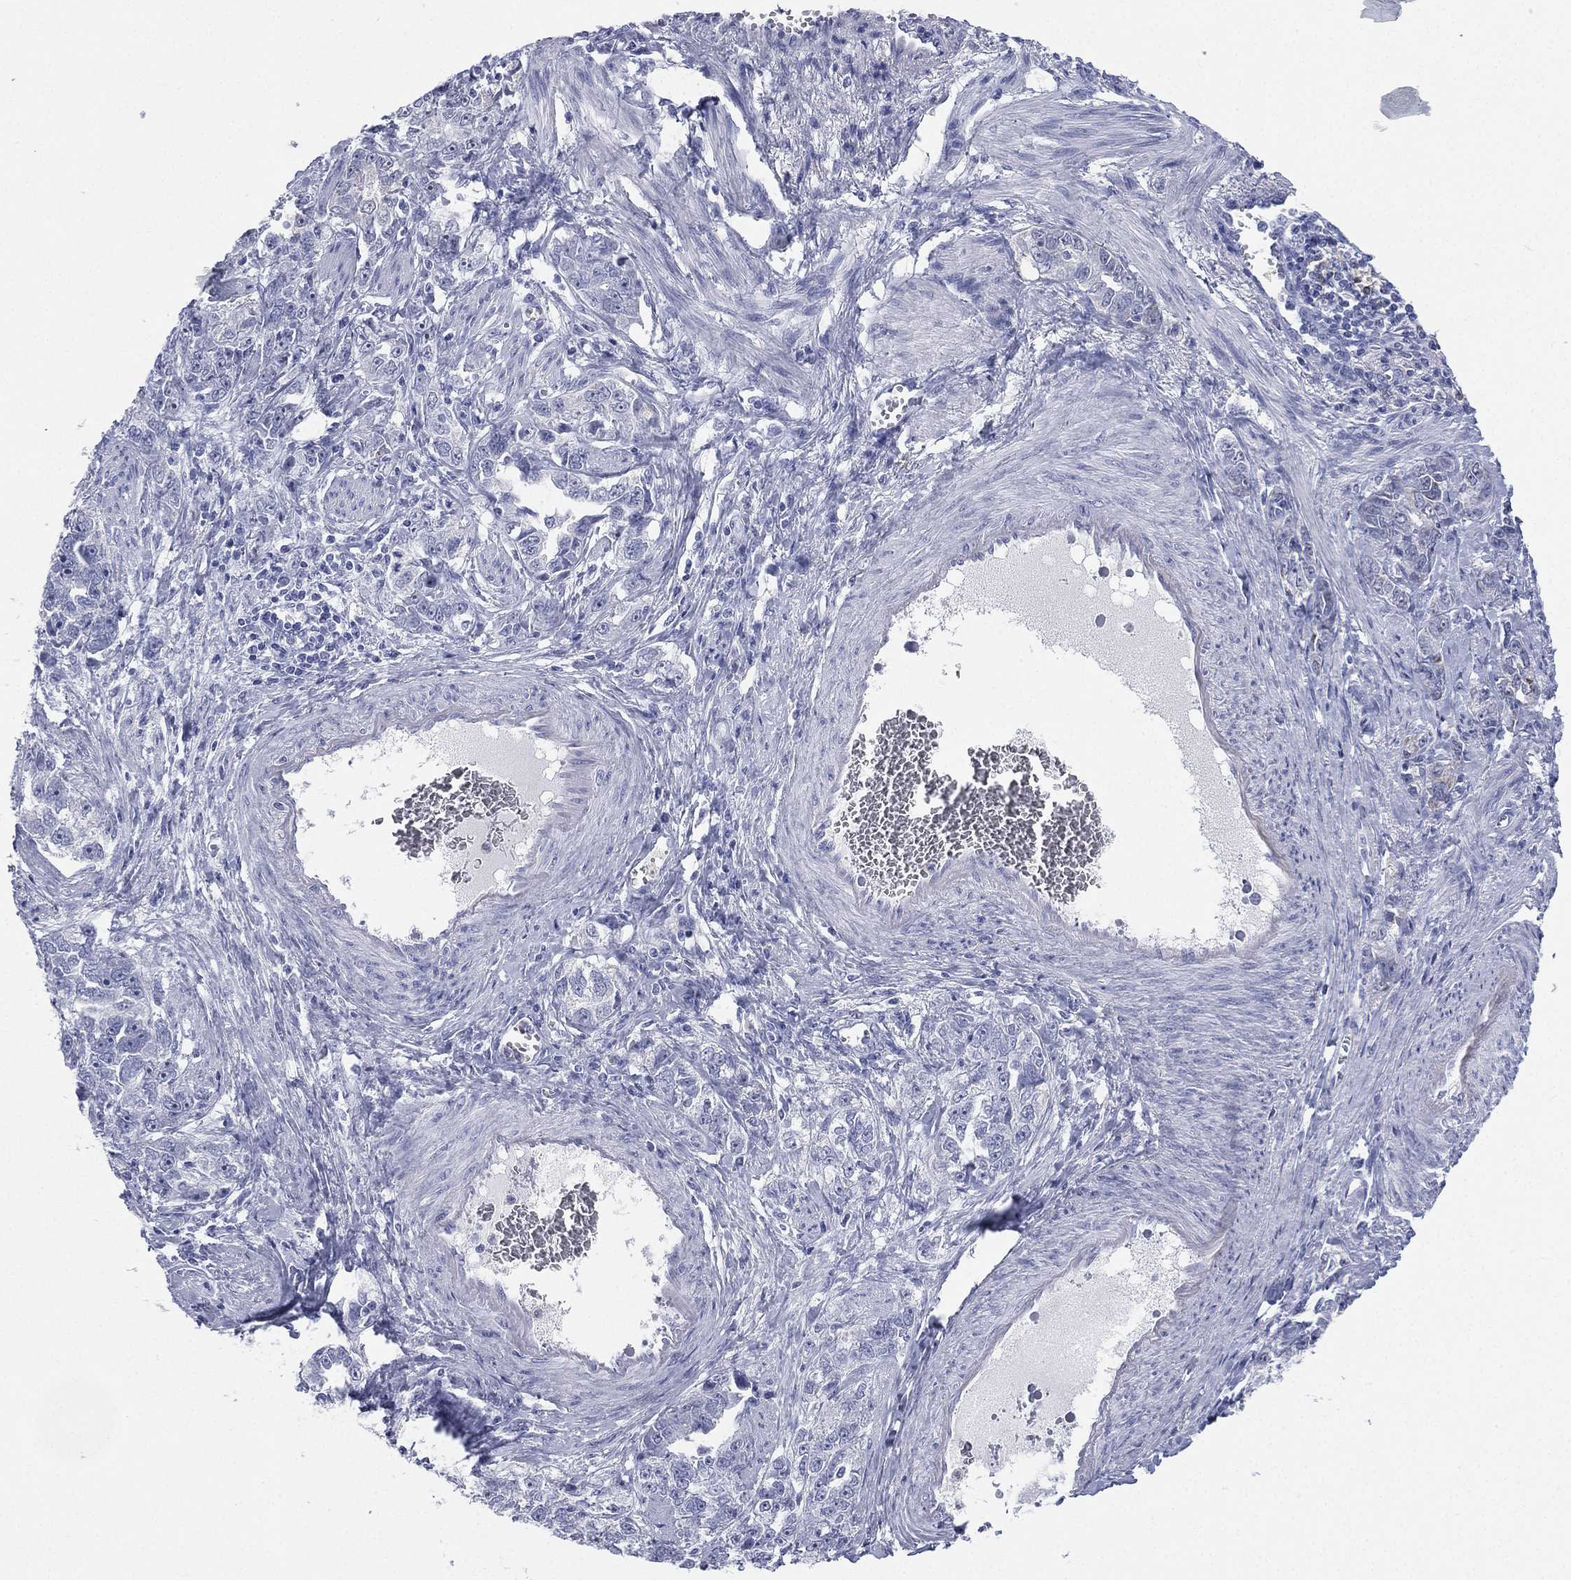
{"staining": {"intensity": "negative", "quantity": "none", "location": "none"}, "tissue": "ovarian cancer", "cell_type": "Tumor cells", "image_type": "cancer", "snomed": [{"axis": "morphology", "description": "Cystadenocarcinoma, serous, NOS"}, {"axis": "topography", "description": "Ovary"}], "caption": "Image shows no significant protein expression in tumor cells of serous cystadenocarcinoma (ovarian).", "gene": "CD22", "patient": {"sex": "female", "age": 51}}